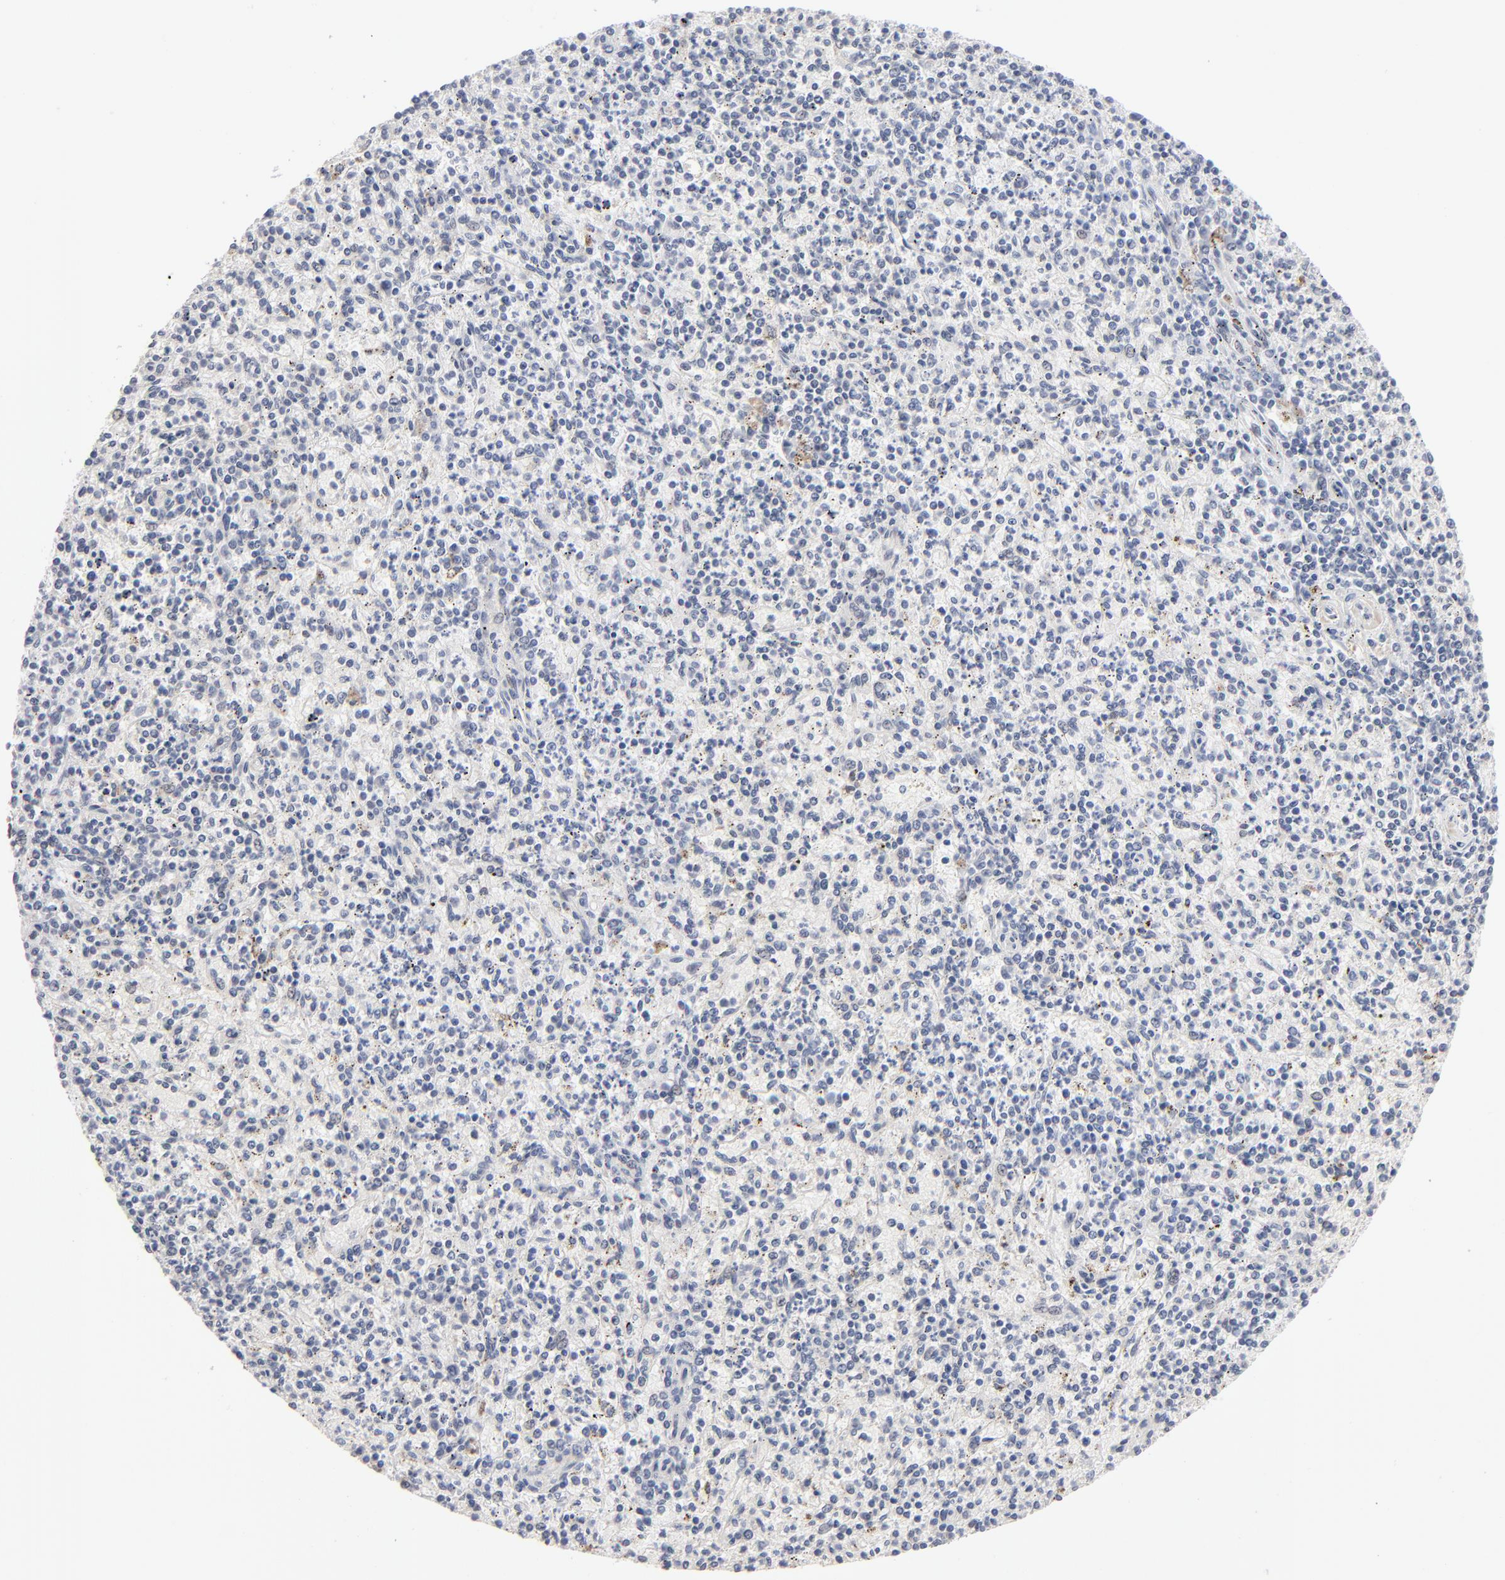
{"staining": {"intensity": "negative", "quantity": "none", "location": "none"}, "tissue": "spleen", "cell_type": "Cells in red pulp", "image_type": "normal", "snomed": [{"axis": "morphology", "description": "Normal tissue, NOS"}, {"axis": "topography", "description": "Spleen"}], "caption": "DAB (3,3'-diaminobenzidine) immunohistochemical staining of normal human spleen demonstrates no significant staining in cells in red pulp. (DAB IHC with hematoxylin counter stain).", "gene": "MBIP", "patient": {"sex": "male", "age": 72}}